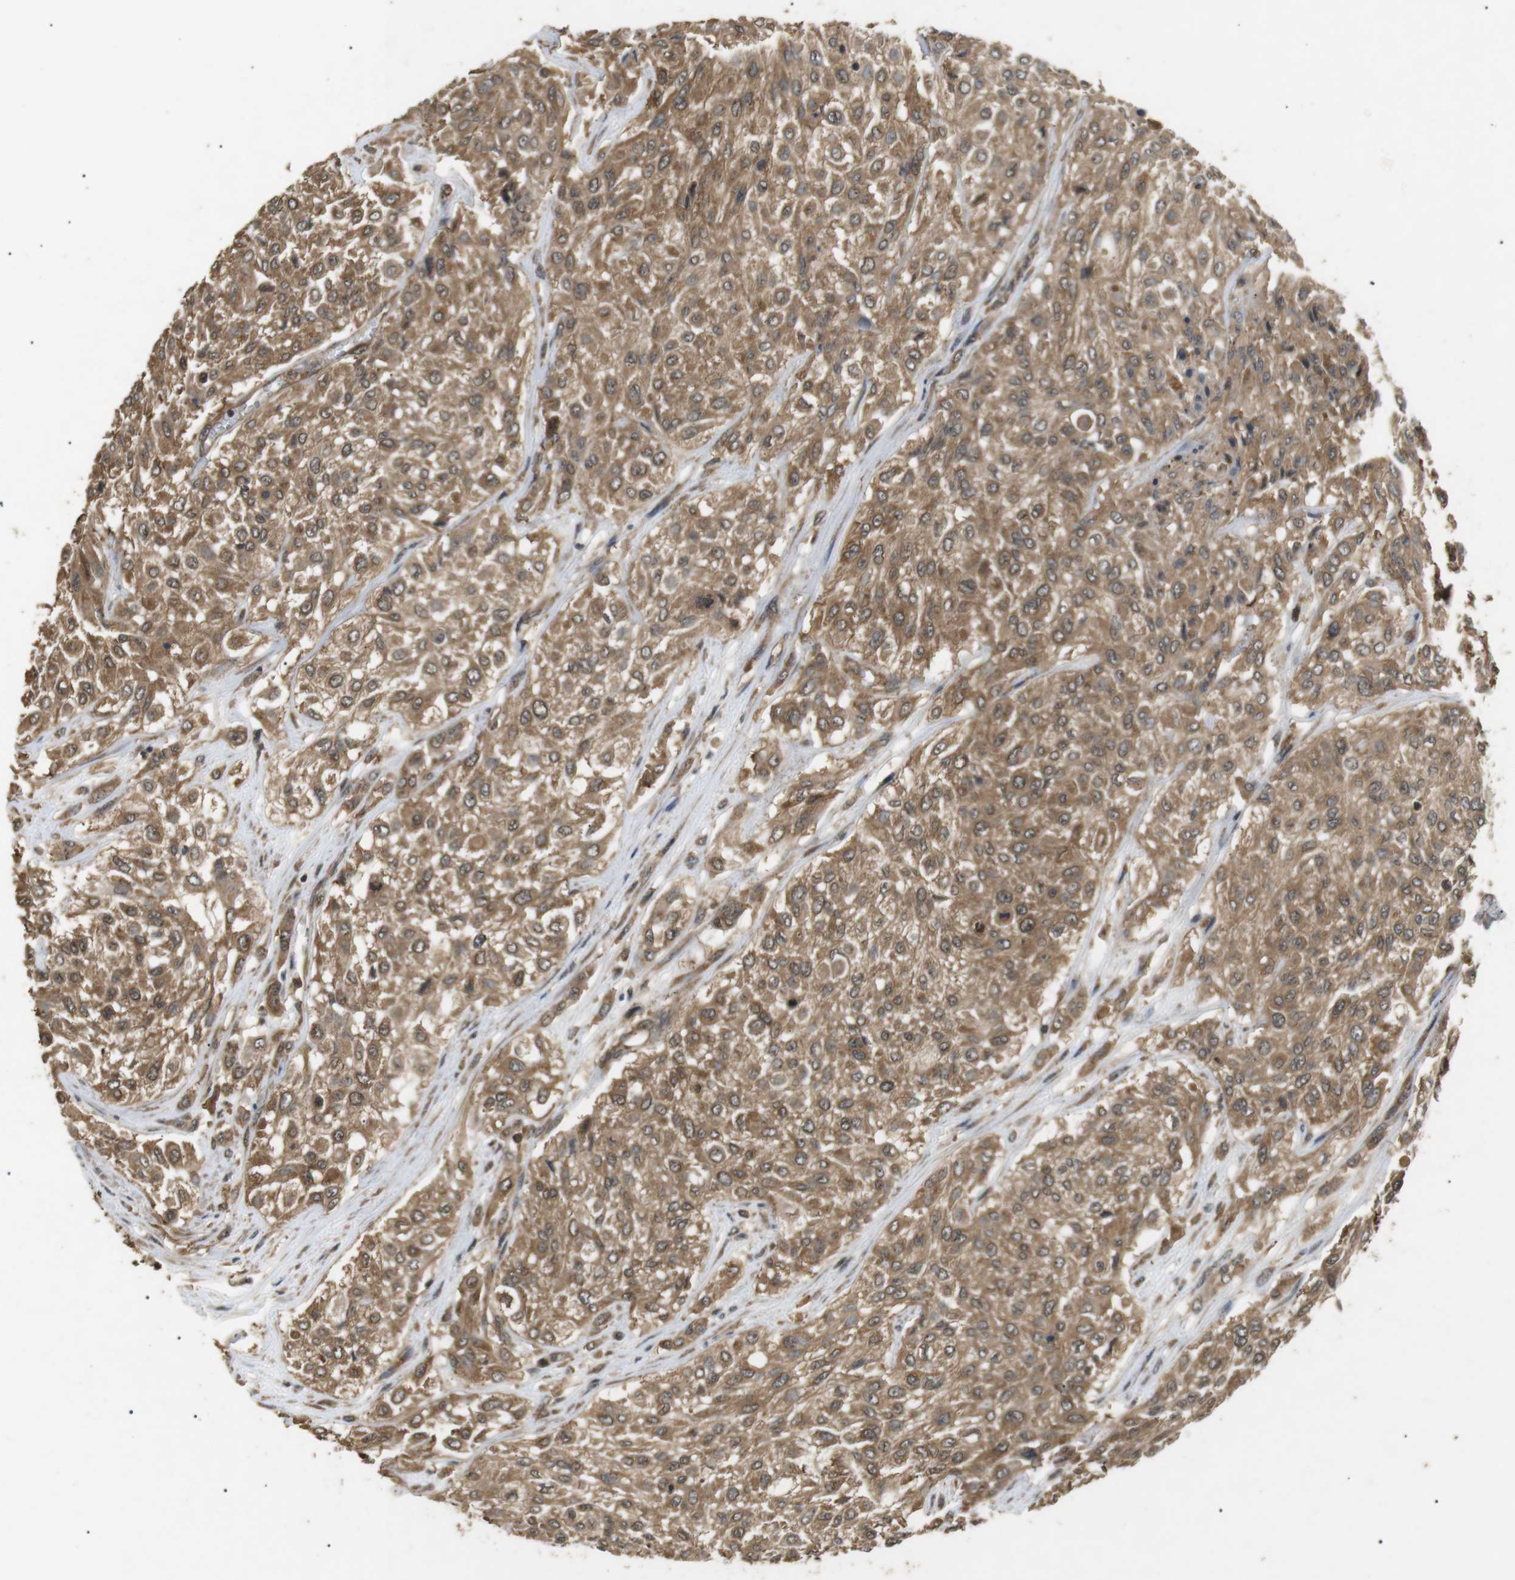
{"staining": {"intensity": "moderate", "quantity": ">75%", "location": "cytoplasmic/membranous"}, "tissue": "urothelial cancer", "cell_type": "Tumor cells", "image_type": "cancer", "snomed": [{"axis": "morphology", "description": "Urothelial carcinoma, High grade"}, {"axis": "topography", "description": "Urinary bladder"}], "caption": "Urothelial carcinoma (high-grade) stained for a protein (brown) reveals moderate cytoplasmic/membranous positive staining in approximately >75% of tumor cells.", "gene": "TBC1D15", "patient": {"sex": "male", "age": 57}}